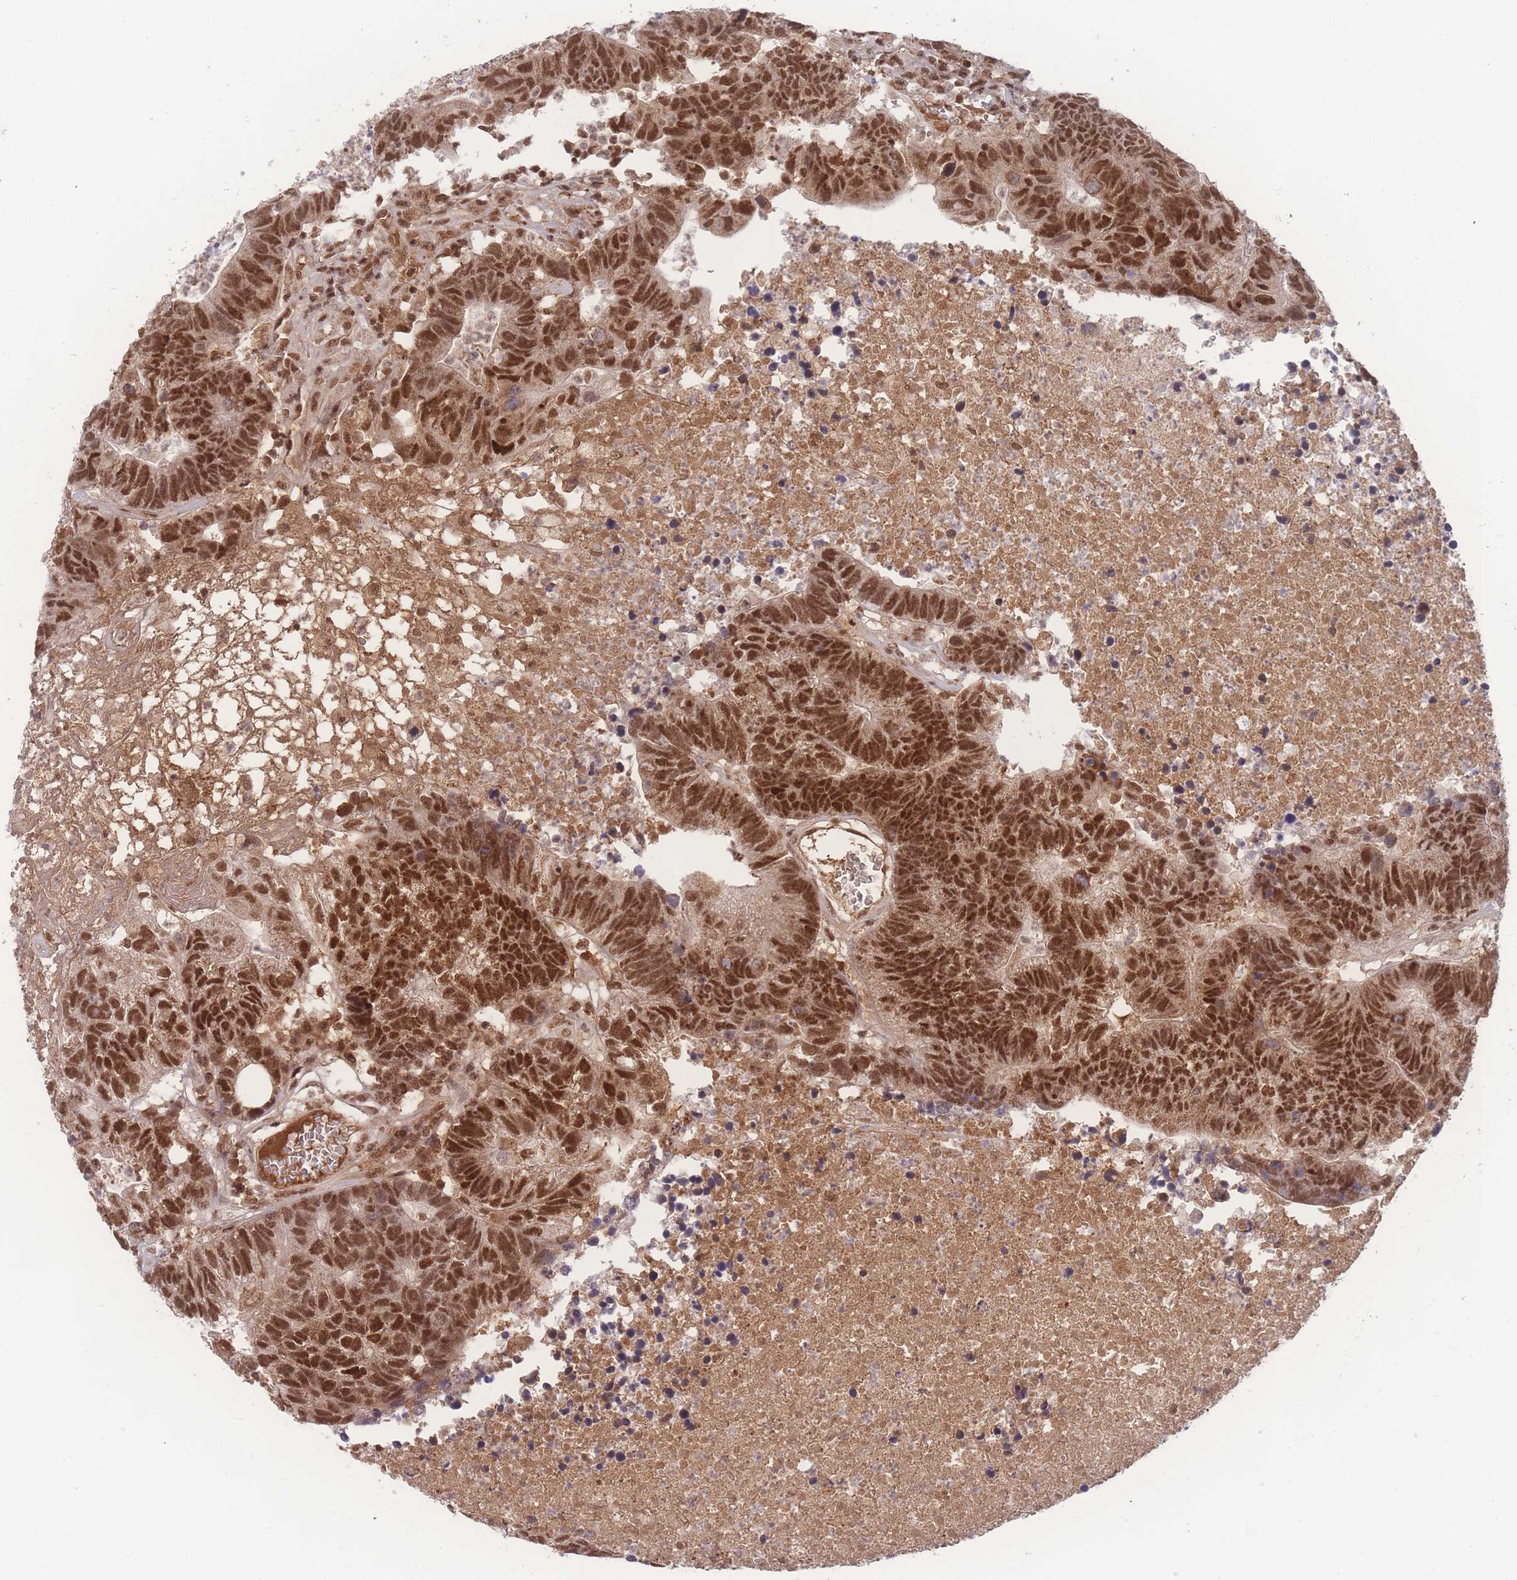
{"staining": {"intensity": "strong", "quantity": ">75%", "location": "nuclear"}, "tissue": "colorectal cancer", "cell_type": "Tumor cells", "image_type": "cancer", "snomed": [{"axis": "morphology", "description": "Adenocarcinoma, NOS"}, {"axis": "topography", "description": "Colon"}], "caption": "Adenocarcinoma (colorectal) was stained to show a protein in brown. There is high levels of strong nuclear staining in about >75% of tumor cells.", "gene": "RAVER1", "patient": {"sex": "female", "age": 48}}